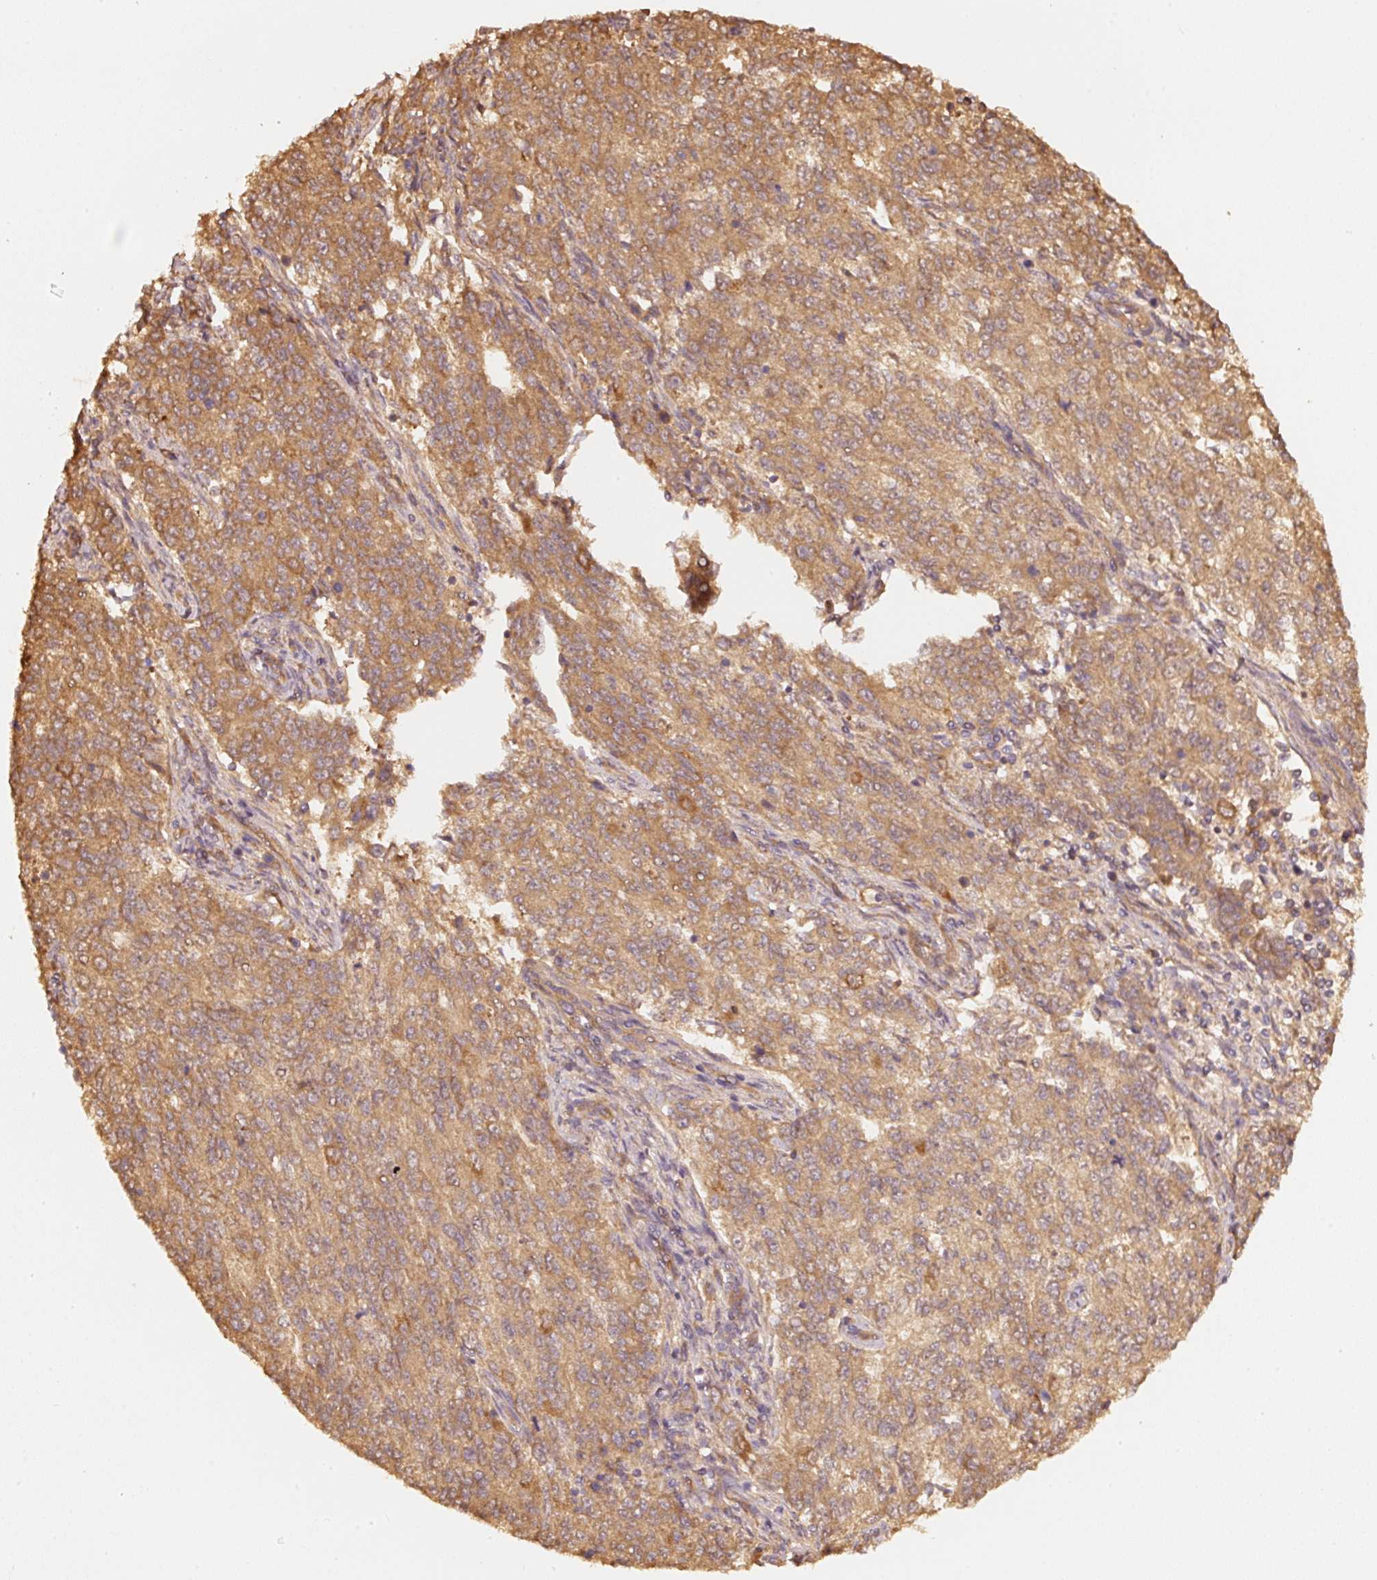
{"staining": {"intensity": "moderate", "quantity": ">75%", "location": "cytoplasmic/membranous"}, "tissue": "endometrial cancer", "cell_type": "Tumor cells", "image_type": "cancer", "snomed": [{"axis": "morphology", "description": "Adenocarcinoma, NOS"}, {"axis": "topography", "description": "Endometrium"}], "caption": "Adenocarcinoma (endometrial) stained with a brown dye displays moderate cytoplasmic/membranous positive positivity in approximately >75% of tumor cells.", "gene": "STAU1", "patient": {"sex": "female", "age": 50}}